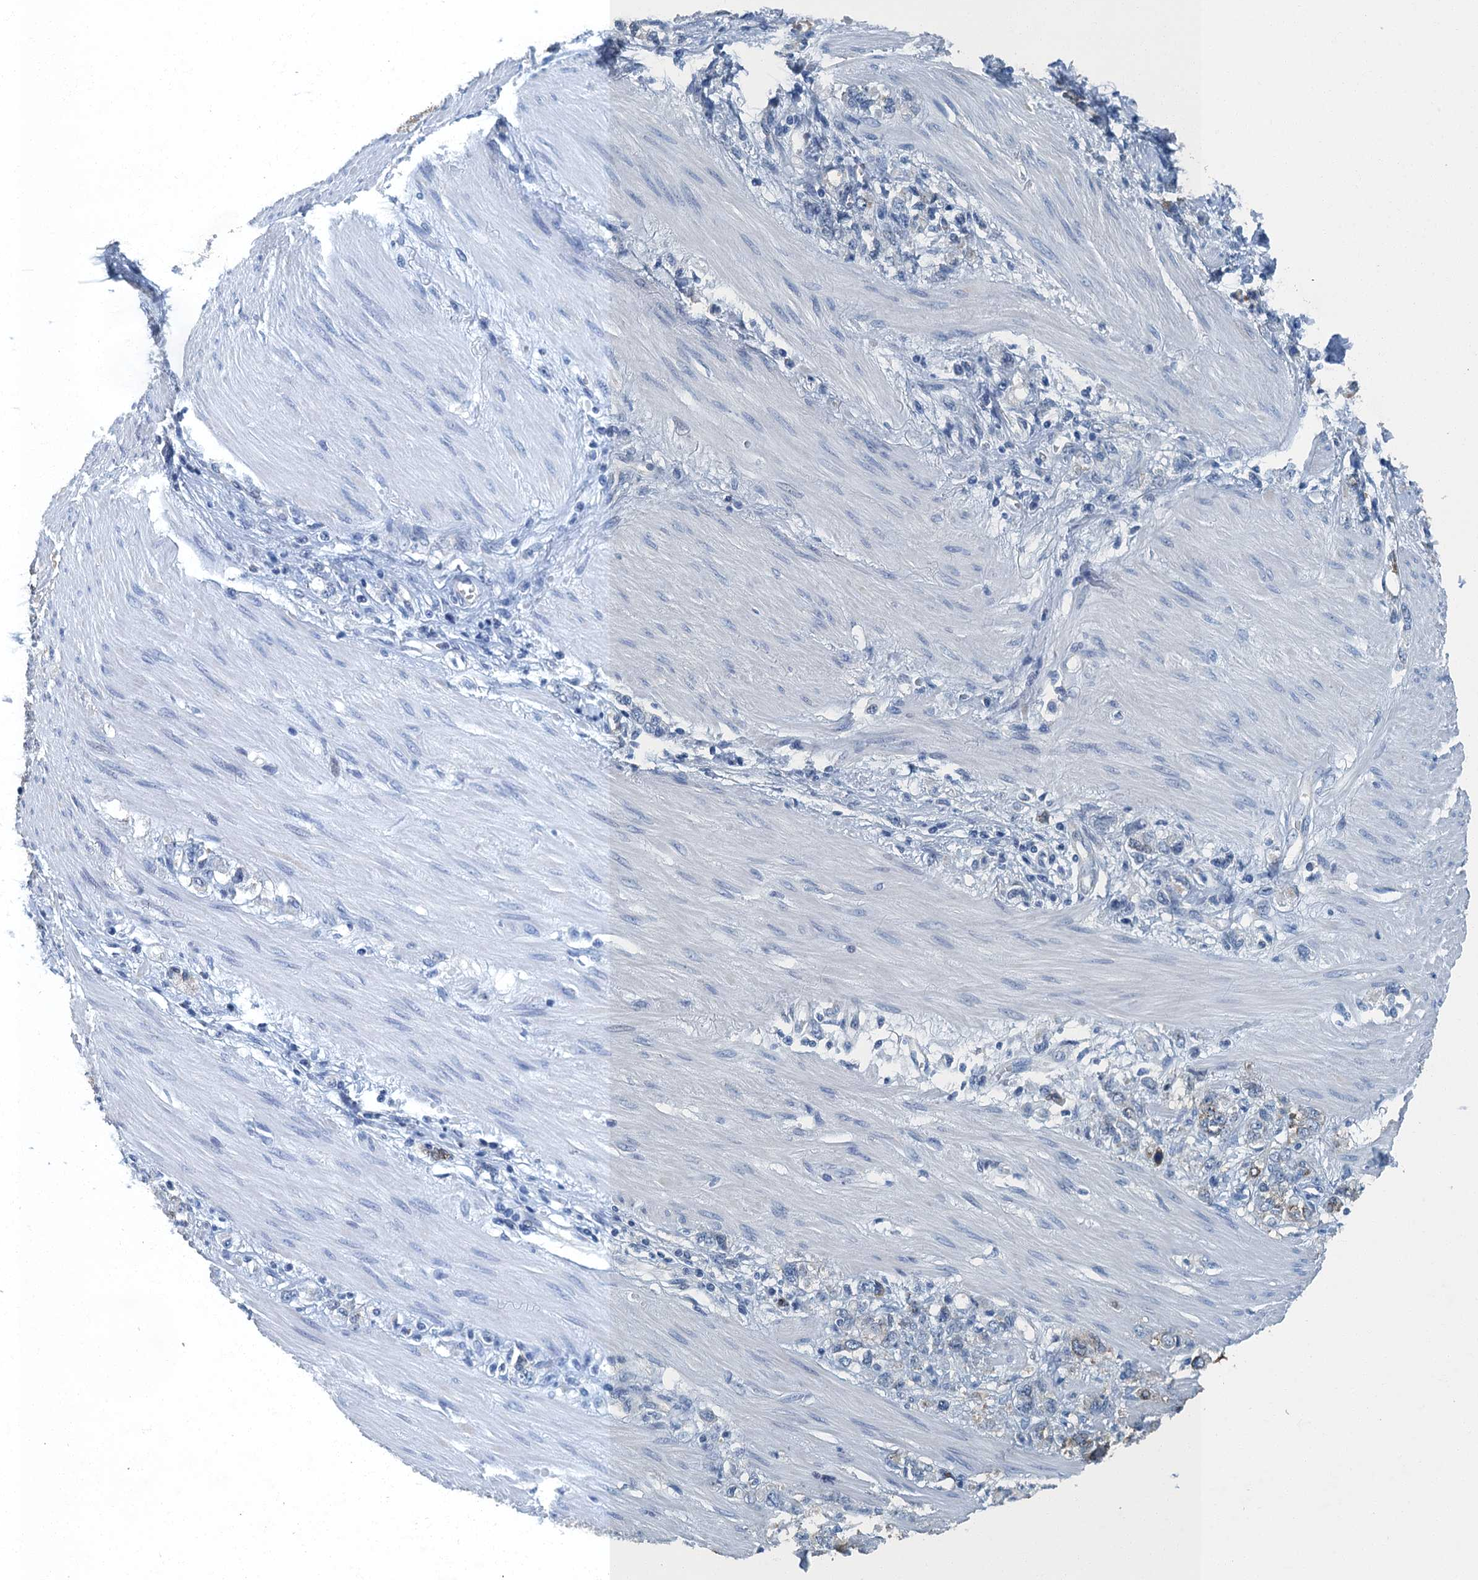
{"staining": {"intensity": "negative", "quantity": "none", "location": "none"}, "tissue": "stomach cancer", "cell_type": "Tumor cells", "image_type": "cancer", "snomed": [{"axis": "morphology", "description": "Adenocarcinoma, NOS"}, {"axis": "topography", "description": "Stomach"}], "caption": "Tumor cells are negative for brown protein staining in stomach adenocarcinoma.", "gene": "GADL1", "patient": {"sex": "female", "age": 76}}